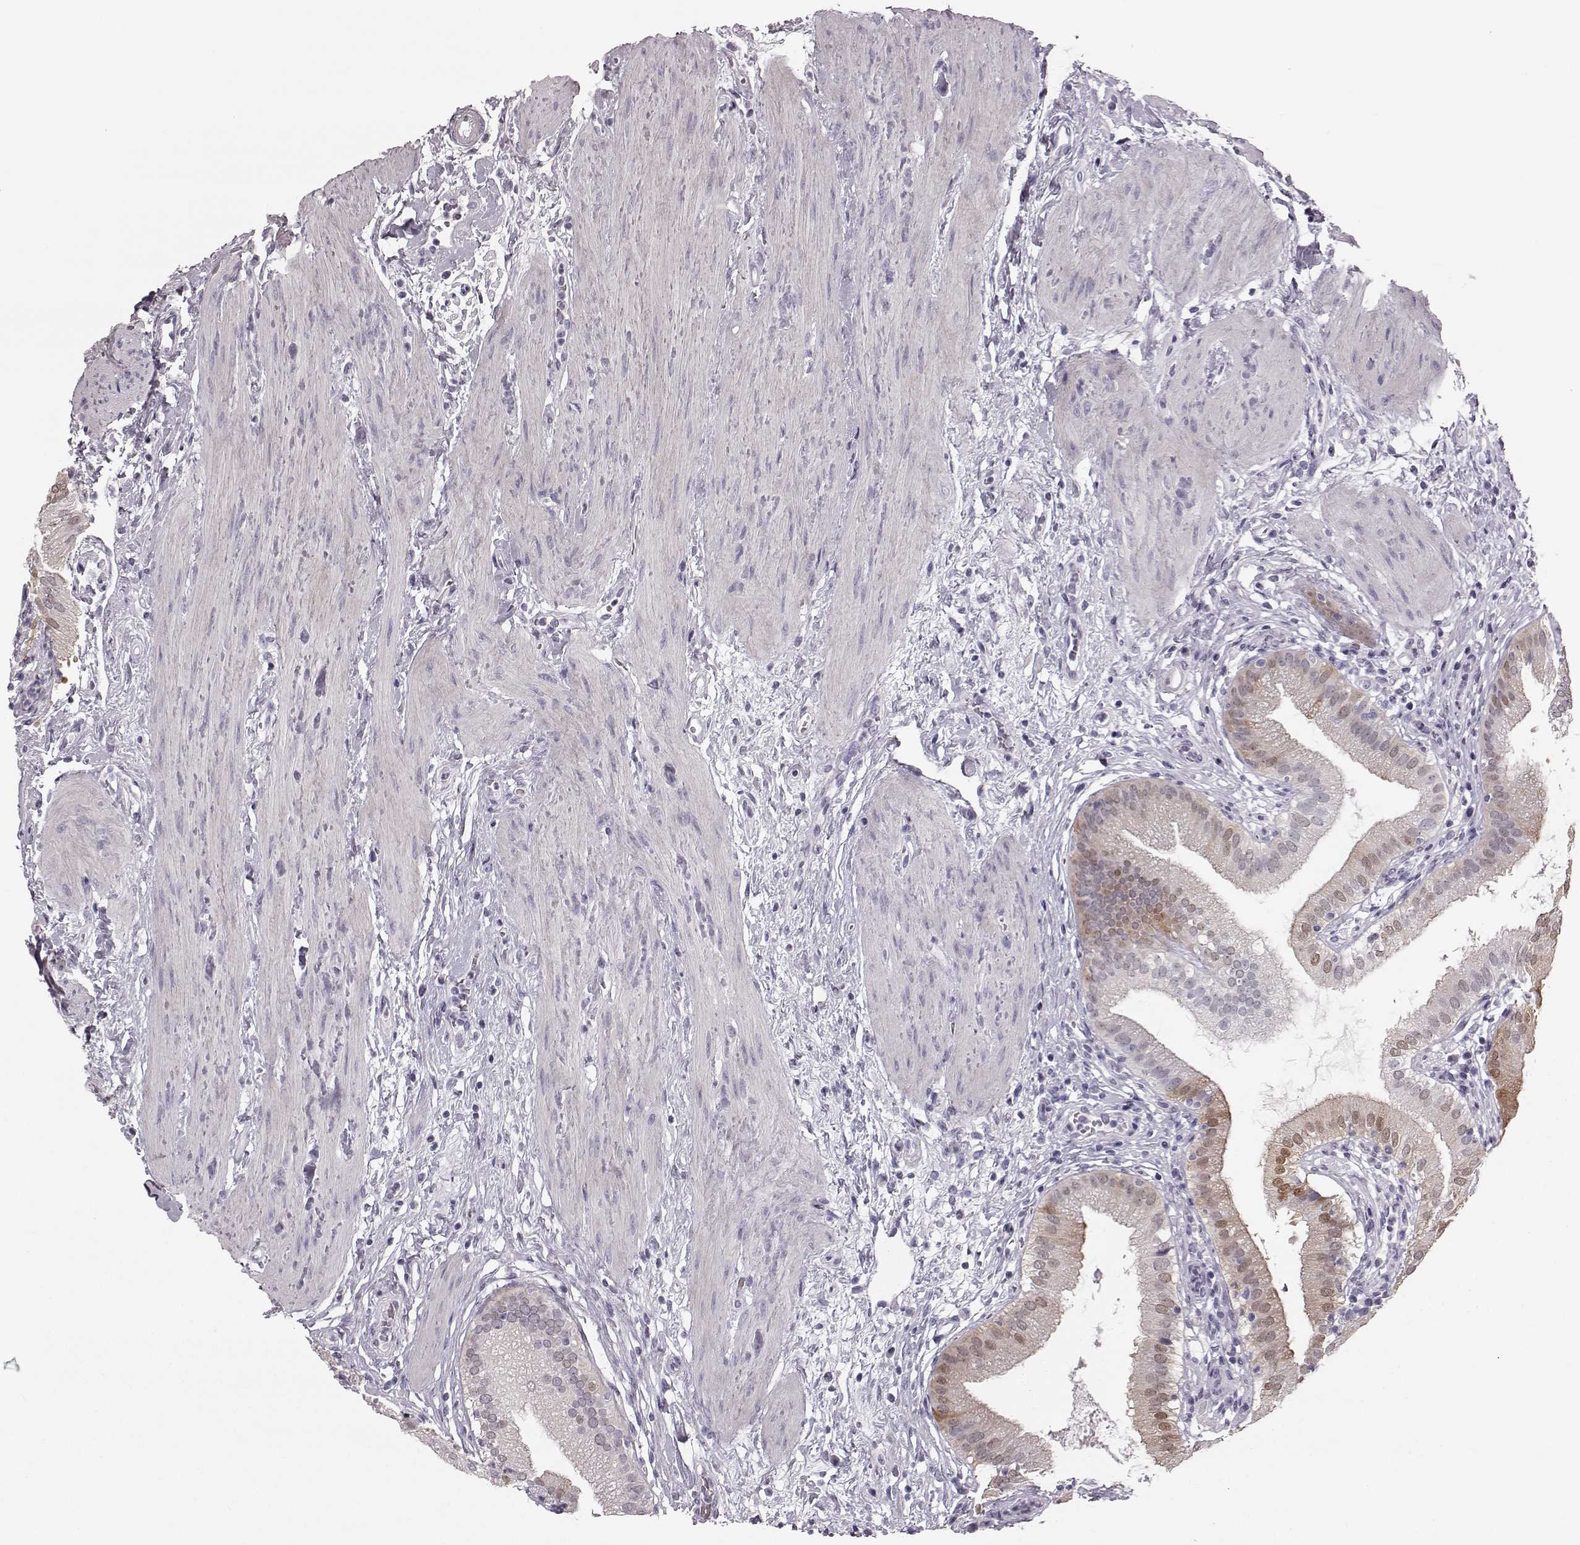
{"staining": {"intensity": "weak", "quantity": "<25%", "location": "cytoplasmic/membranous,nuclear"}, "tissue": "gallbladder", "cell_type": "Glandular cells", "image_type": "normal", "snomed": [{"axis": "morphology", "description": "Normal tissue, NOS"}, {"axis": "topography", "description": "Gallbladder"}], "caption": "Protein analysis of normal gallbladder shows no significant positivity in glandular cells.", "gene": "ZNF433", "patient": {"sex": "female", "age": 65}}